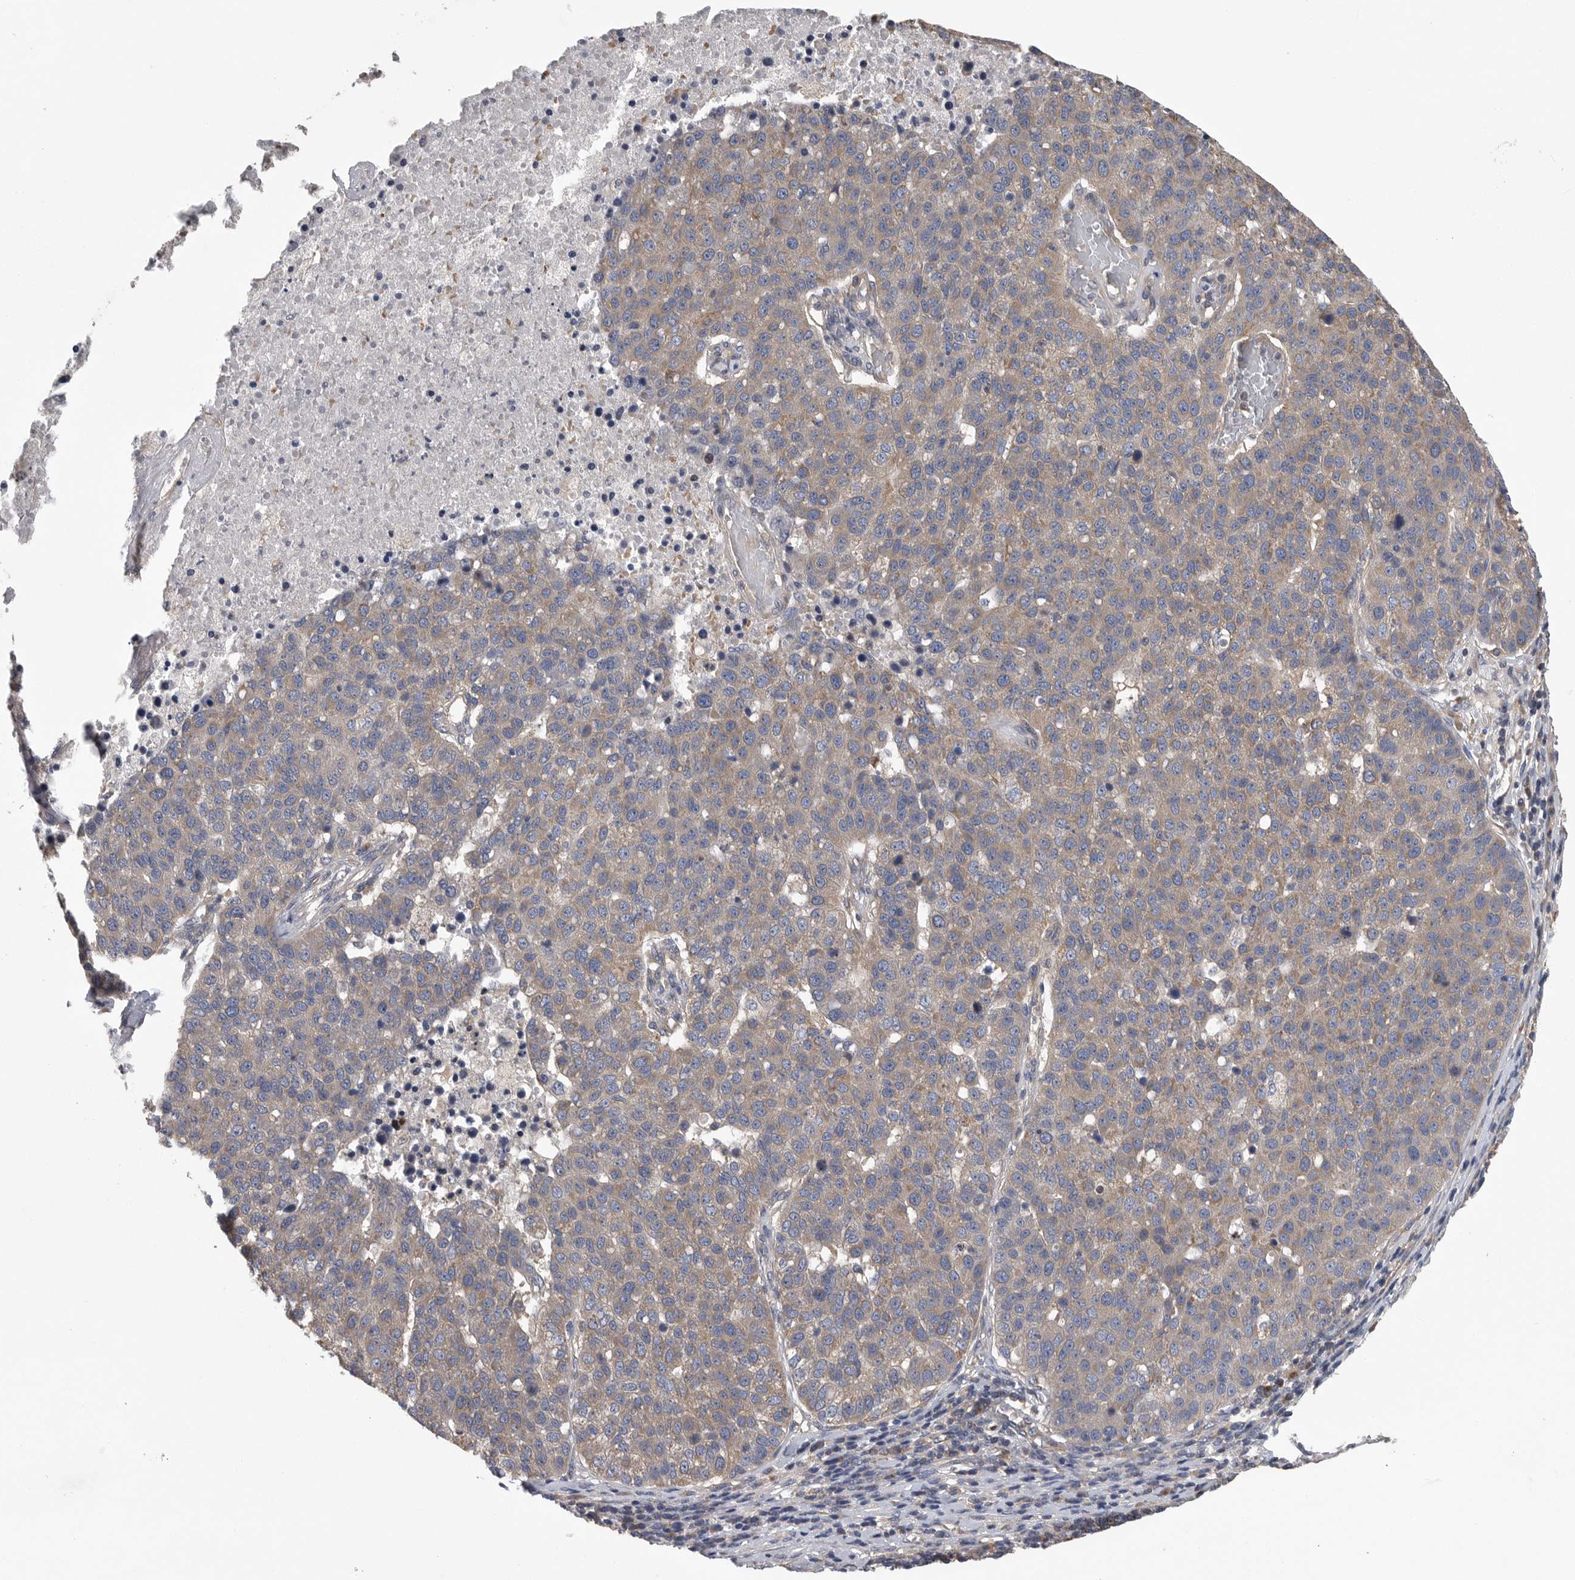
{"staining": {"intensity": "weak", "quantity": "25%-75%", "location": "cytoplasmic/membranous"}, "tissue": "pancreatic cancer", "cell_type": "Tumor cells", "image_type": "cancer", "snomed": [{"axis": "morphology", "description": "Adenocarcinoma, NOS"}, {"axis": "topography", "description": "Pancreas"}], "caption": "Brown immunohistochemical staining in human pancreatic cancer exhibits weak cytoplasmic/membranous expression in about 25%-75% of tumor cells. The staining was performed using DAB to visualize the protein expression in brown, while the nuclei were stained in blue with hematoxylin (Magnification: 20x).", "gene": "OXR1", "patient": {"sex": "female", "age": 61}}